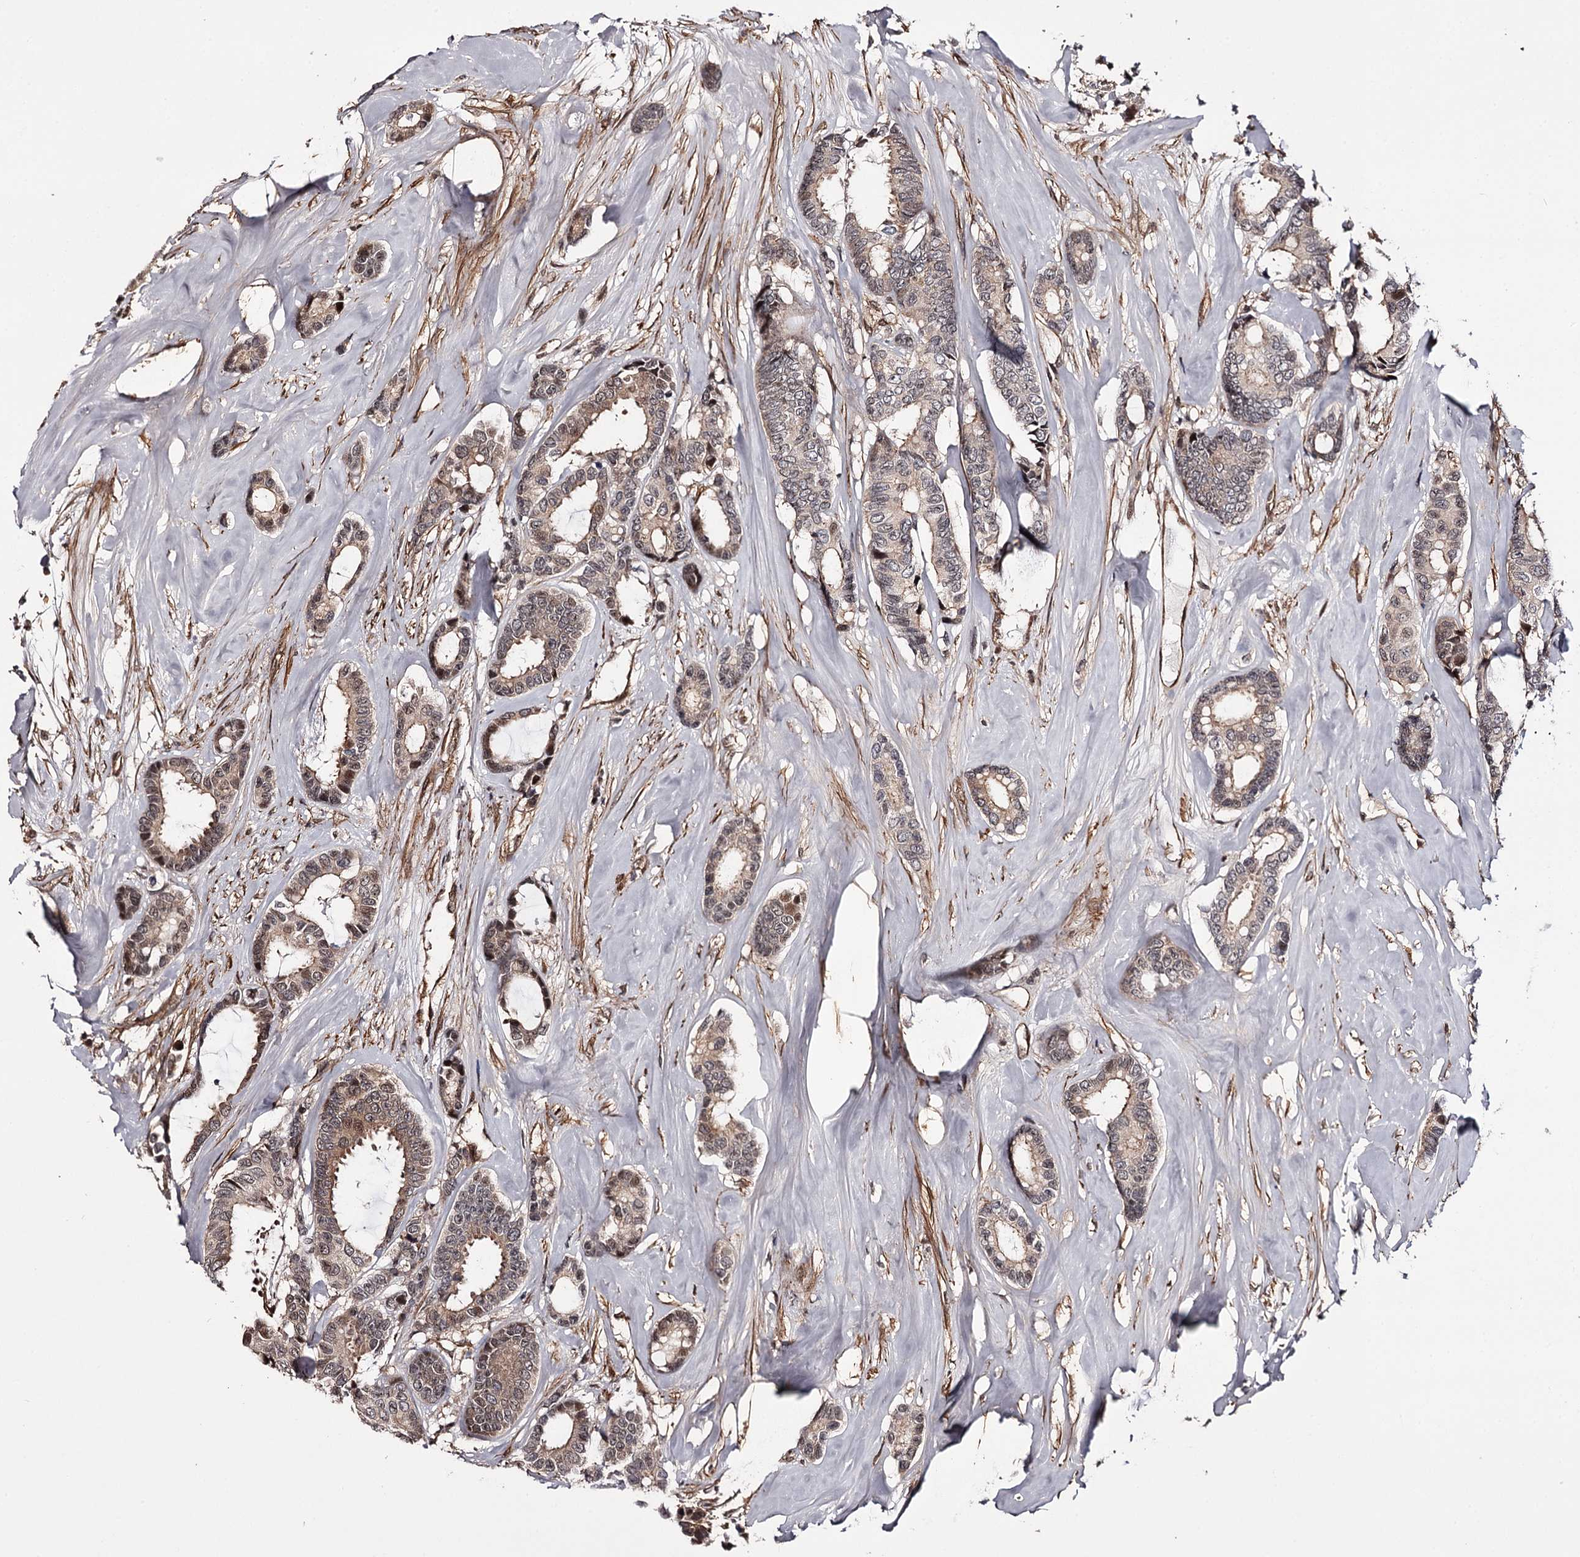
{"staining": {"intensity": "moderate", "quantity": "25%-75%", "location": "cytoplasmic/membranous,nuclear"}, "tissue": "breast cancer", "cell_type": "Tumor cells", "image_type": "cancer", "snomed": [{"axis": "morphology", "description": "Duct carcinoma"}, {"axis": "topography", "description": "Breast"}], "caption": "Immunohistochemistry (IHC) histopathology image of neoplastic tissue: human intraductal carcinoma (breast) stained using immunohistochemistry (IHC) reveals medium levels of moderate protein expression localized specifically in the cytoplasmic/membranous and nuclear of tumor cells, appearing as a cytoplasmic/membranous and nuclear brown color.", "gene": "TTC33", "patient": {"sex": "female", "age": 87}}